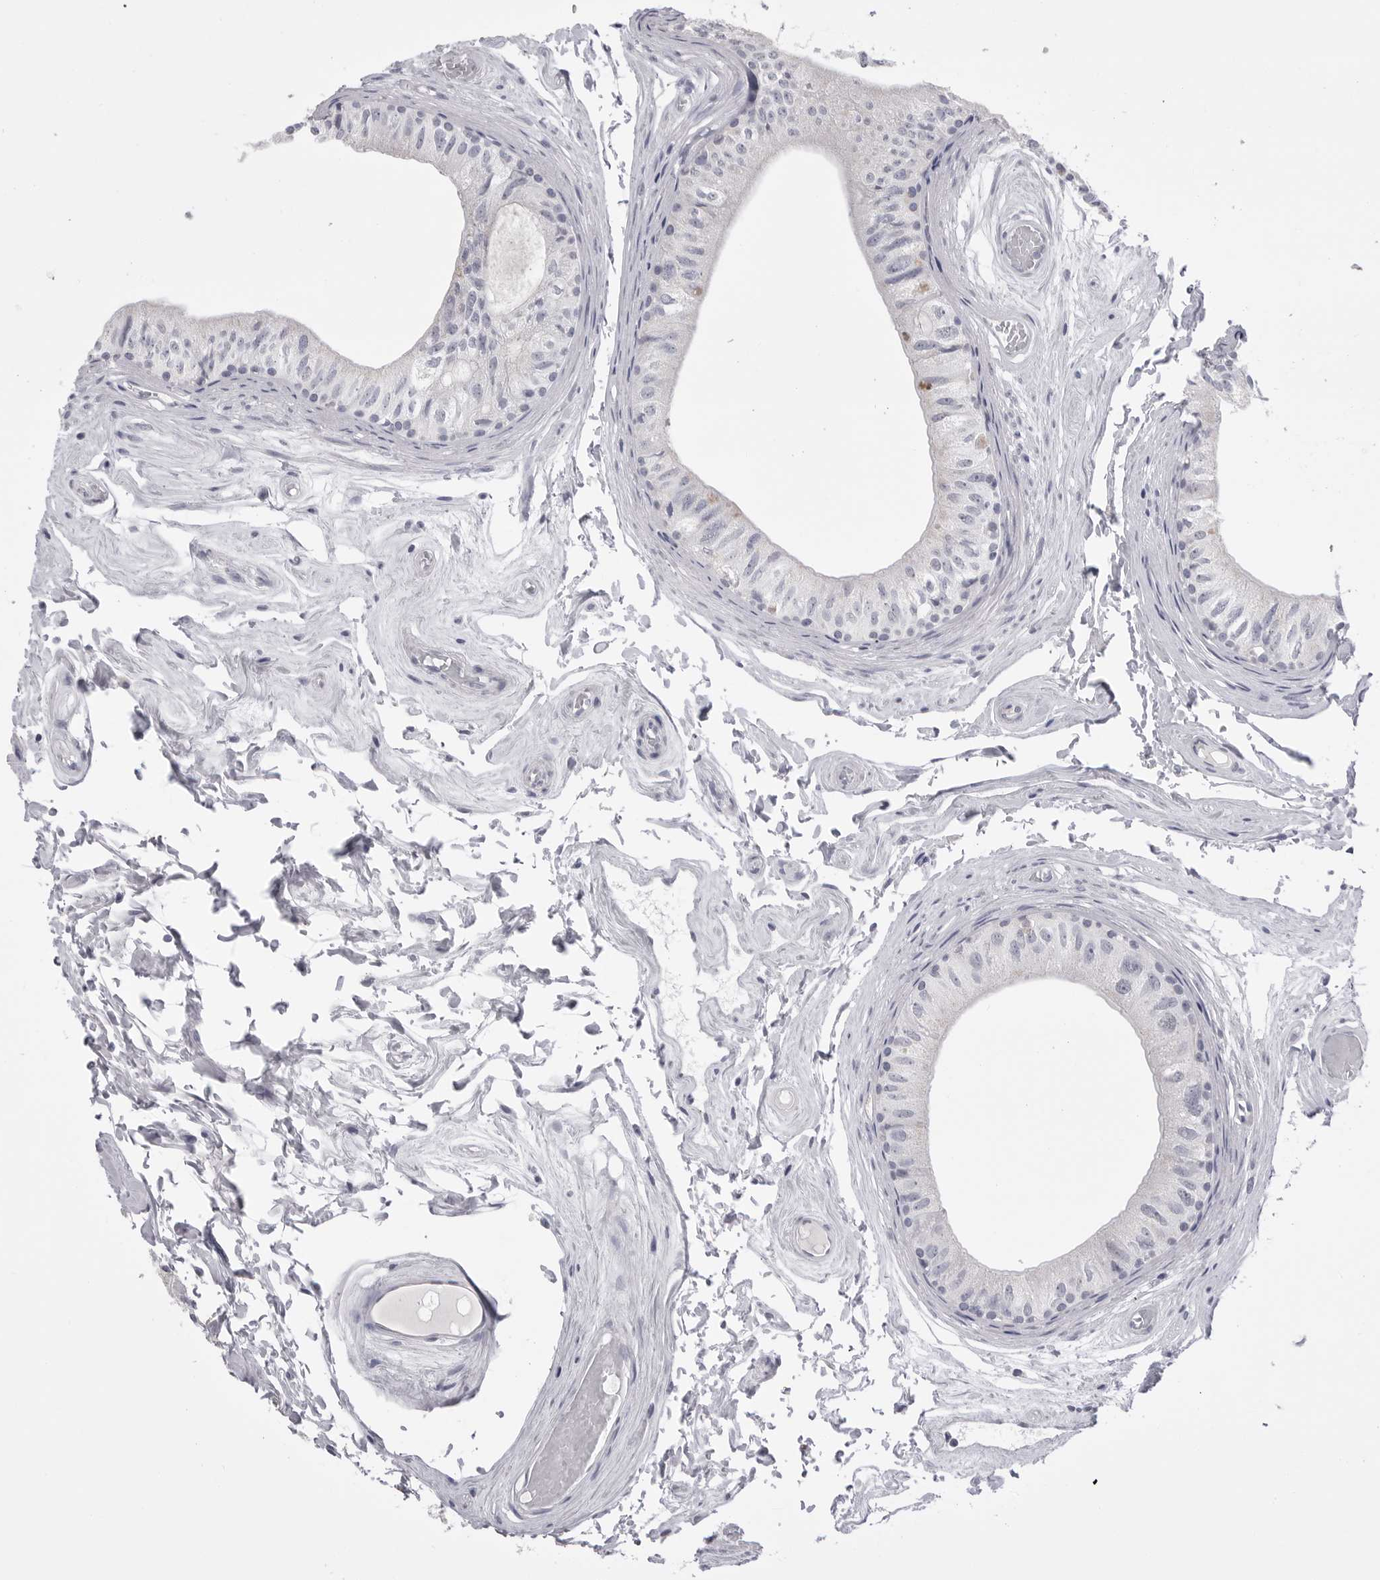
{"staining": {"intensity": "negative", "quantity": "none", "location": "none"}, "tissue": "epididymis", "cell_type": "Glandular cells", "image_type": "normal", "snomed": [{"axis": "morphology", "description": "Normal tissue, NOS"}, {"axis": "topography", "description": "Epididymis"}], "caption": "Immunohistochemistry of unremarkable human epididymis demonstrates no expression in glandular cells.", "gene": "CPB1", "patient": {"sex": "male", "age": 79}}